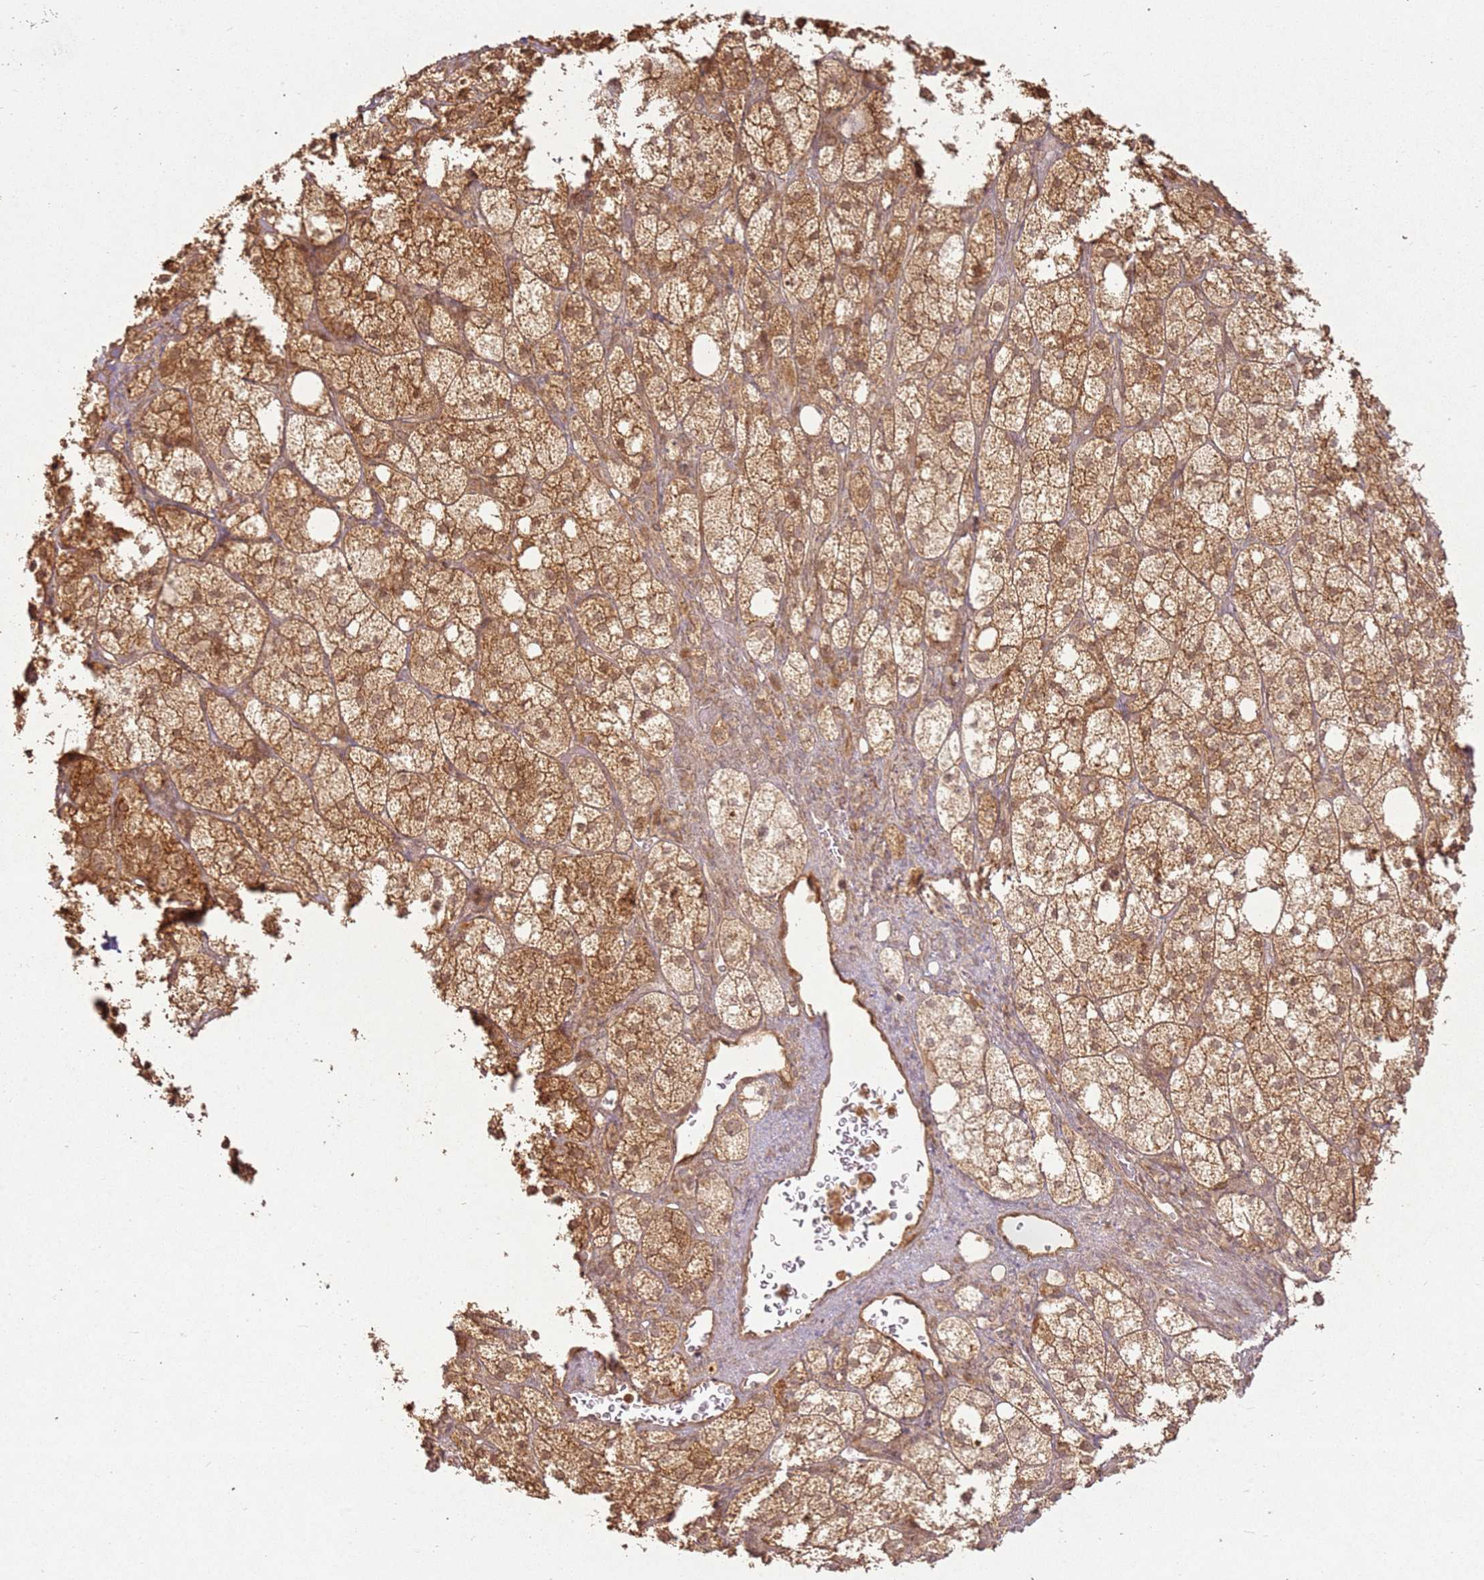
{"staining": {"intensity": "moderate", "quantity": ">75%", "location": "cytoplasmic/membranous"}, "tissue": "adrenal gland", "cell_type": "Glandular cells", "image_type": "normal", "snomed": [{"axis": "morphology", "description": "Normal tissue, NOS"}, {"axis": "topography", "description": "Adrenal gland"}], "caption": "A micrograph of adrenal gland stained for a protein reveals moderate cytoplasmic/membranous brown staining in glandular cells. (DAB (3,3'-diaminobenzidine) = brown stain, brightfield microscopy at high magnification).", "gene": "ZNF776", "patient": {"sex": "male", "age": 61}}